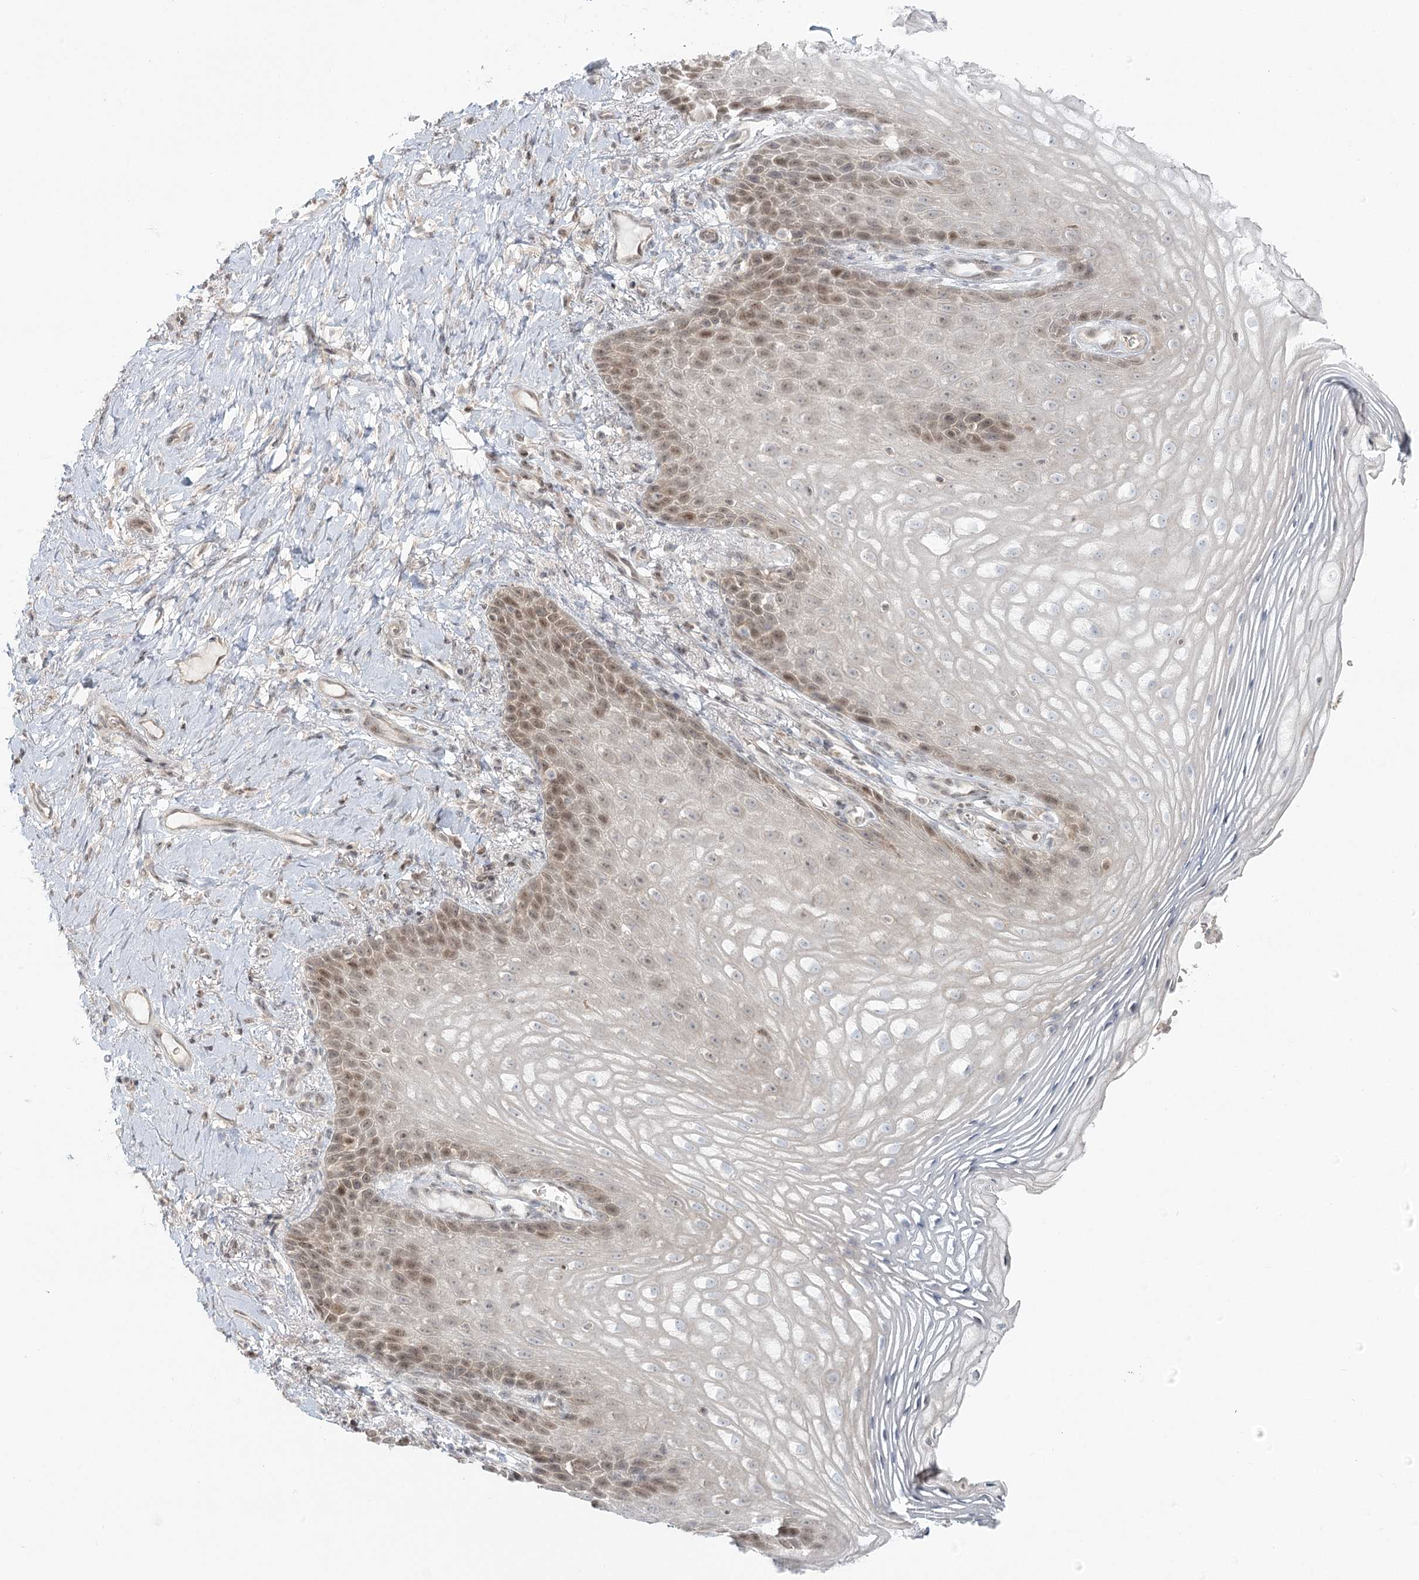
{"staining": {"intensity": "moderate", "quantity": "25%-75%", "location": "nuclear"}, "tissue": "vagina", "cell_type": "Squamous epithelial cells", "image_type": "normal", "snomed": [{"axis": "morphology", "description": "Normal tissue, NOS"}, {"axis": "topography", "description": "Vagina"}], "caption": "Vagina stained with DAB IHC reveals medium levels of moderate nuclear staining in approximately 25%-75% of squamous epithelial cells. Using DAB (3,3'-diaminobenzidine) (brown) and hematoxylin (blue) stains, captured at high magnification using brightfield microscopy.", "gene": "R3HCC1L", "patient": {"sex": "female", "age": 60}}